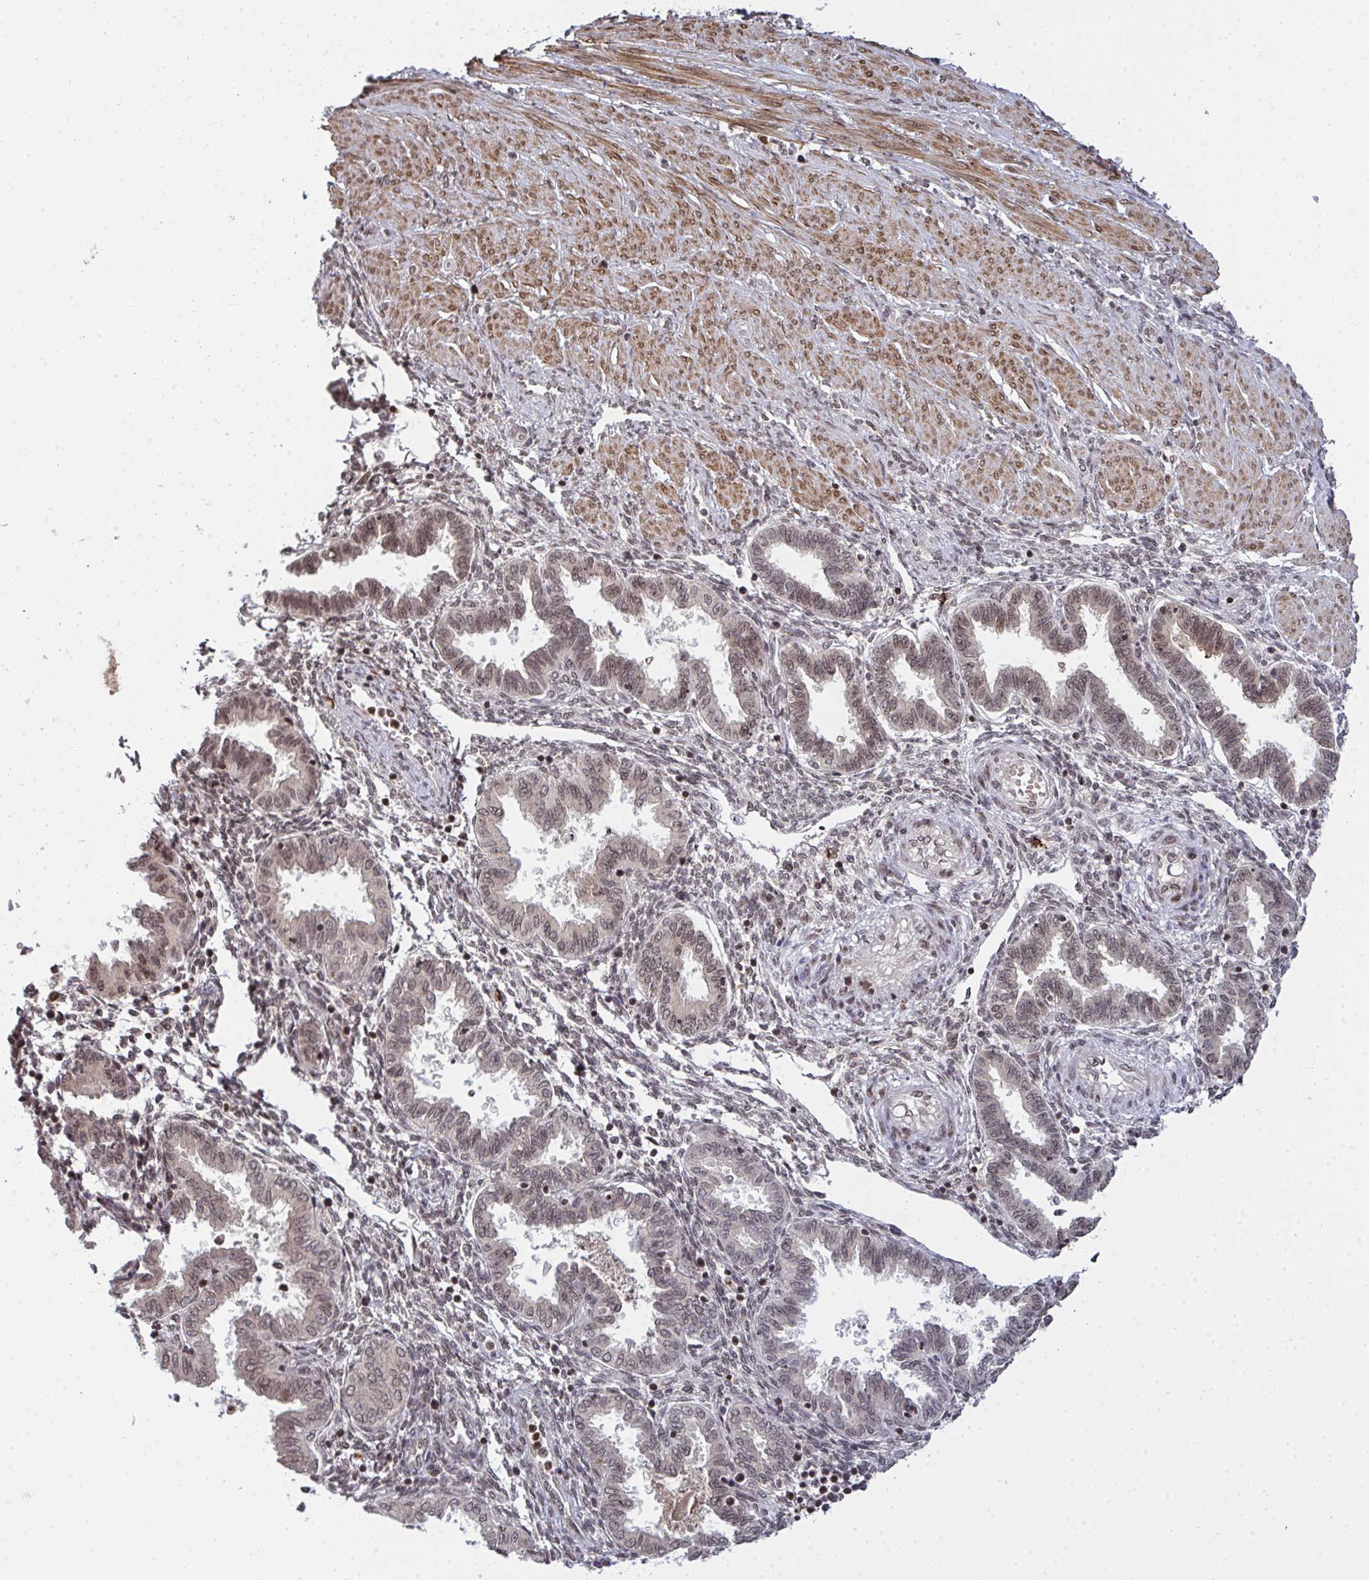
{"staining": {"intensity": "weak", "quantity": "<25%", "location": "nuclear"}, "tissue": "endometrium", "cell_type": "Cells in endometrial stroma", "image_type": "normal", "snomed": [{"axis": "morphology", "description": "Normal tissue, NOS"}, {"axis": "topography", "description": "Endometrium"}], "caption": "Micrograph shows no significant protein staining in cells in endometrial stroma of normal endometrium. (DAB immunohistochemistry visualized using brightfield microscopy, high magnification).", "gene": "UXT", "patient": {"sex": "female", "age": 33}}